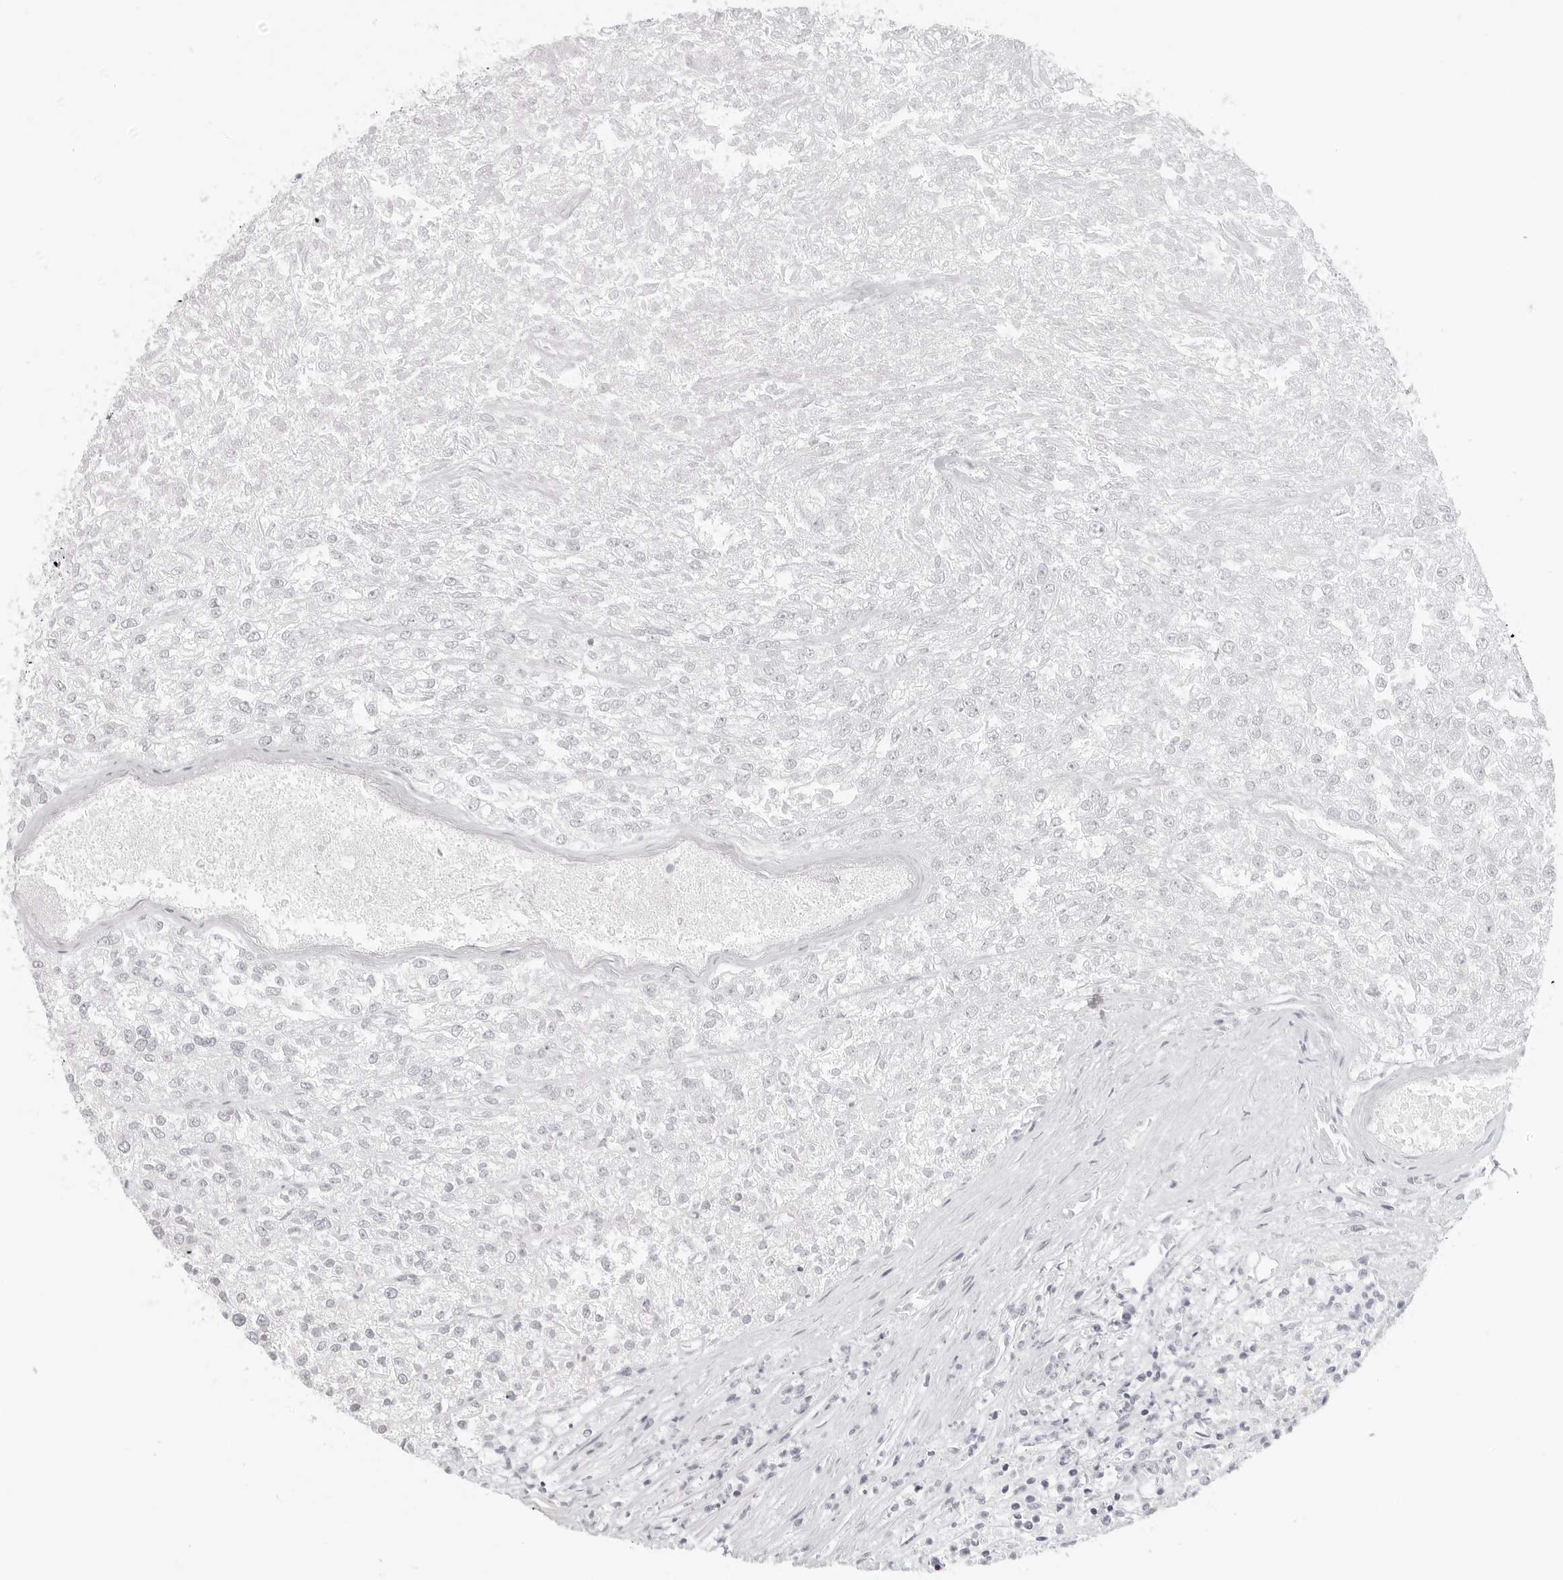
{"staining": {"intensity": "negative", "quantity": "none", "location": "none"}, "tissue": "renal cancer", "cell_type": "Tumor cells", "image_type": "cancer", "snomed": [{"axis": "morphology", "description": "Adenocarcinoma, NOS"}, {"axis": "topography", "description": "Kidney"}], "caption": "Immunohistochemical staining of renal cancer exhibits no significant expression in tumor cells.", "gene": "MAP7D1", "patient": {"sex": "female", "age": 54}}